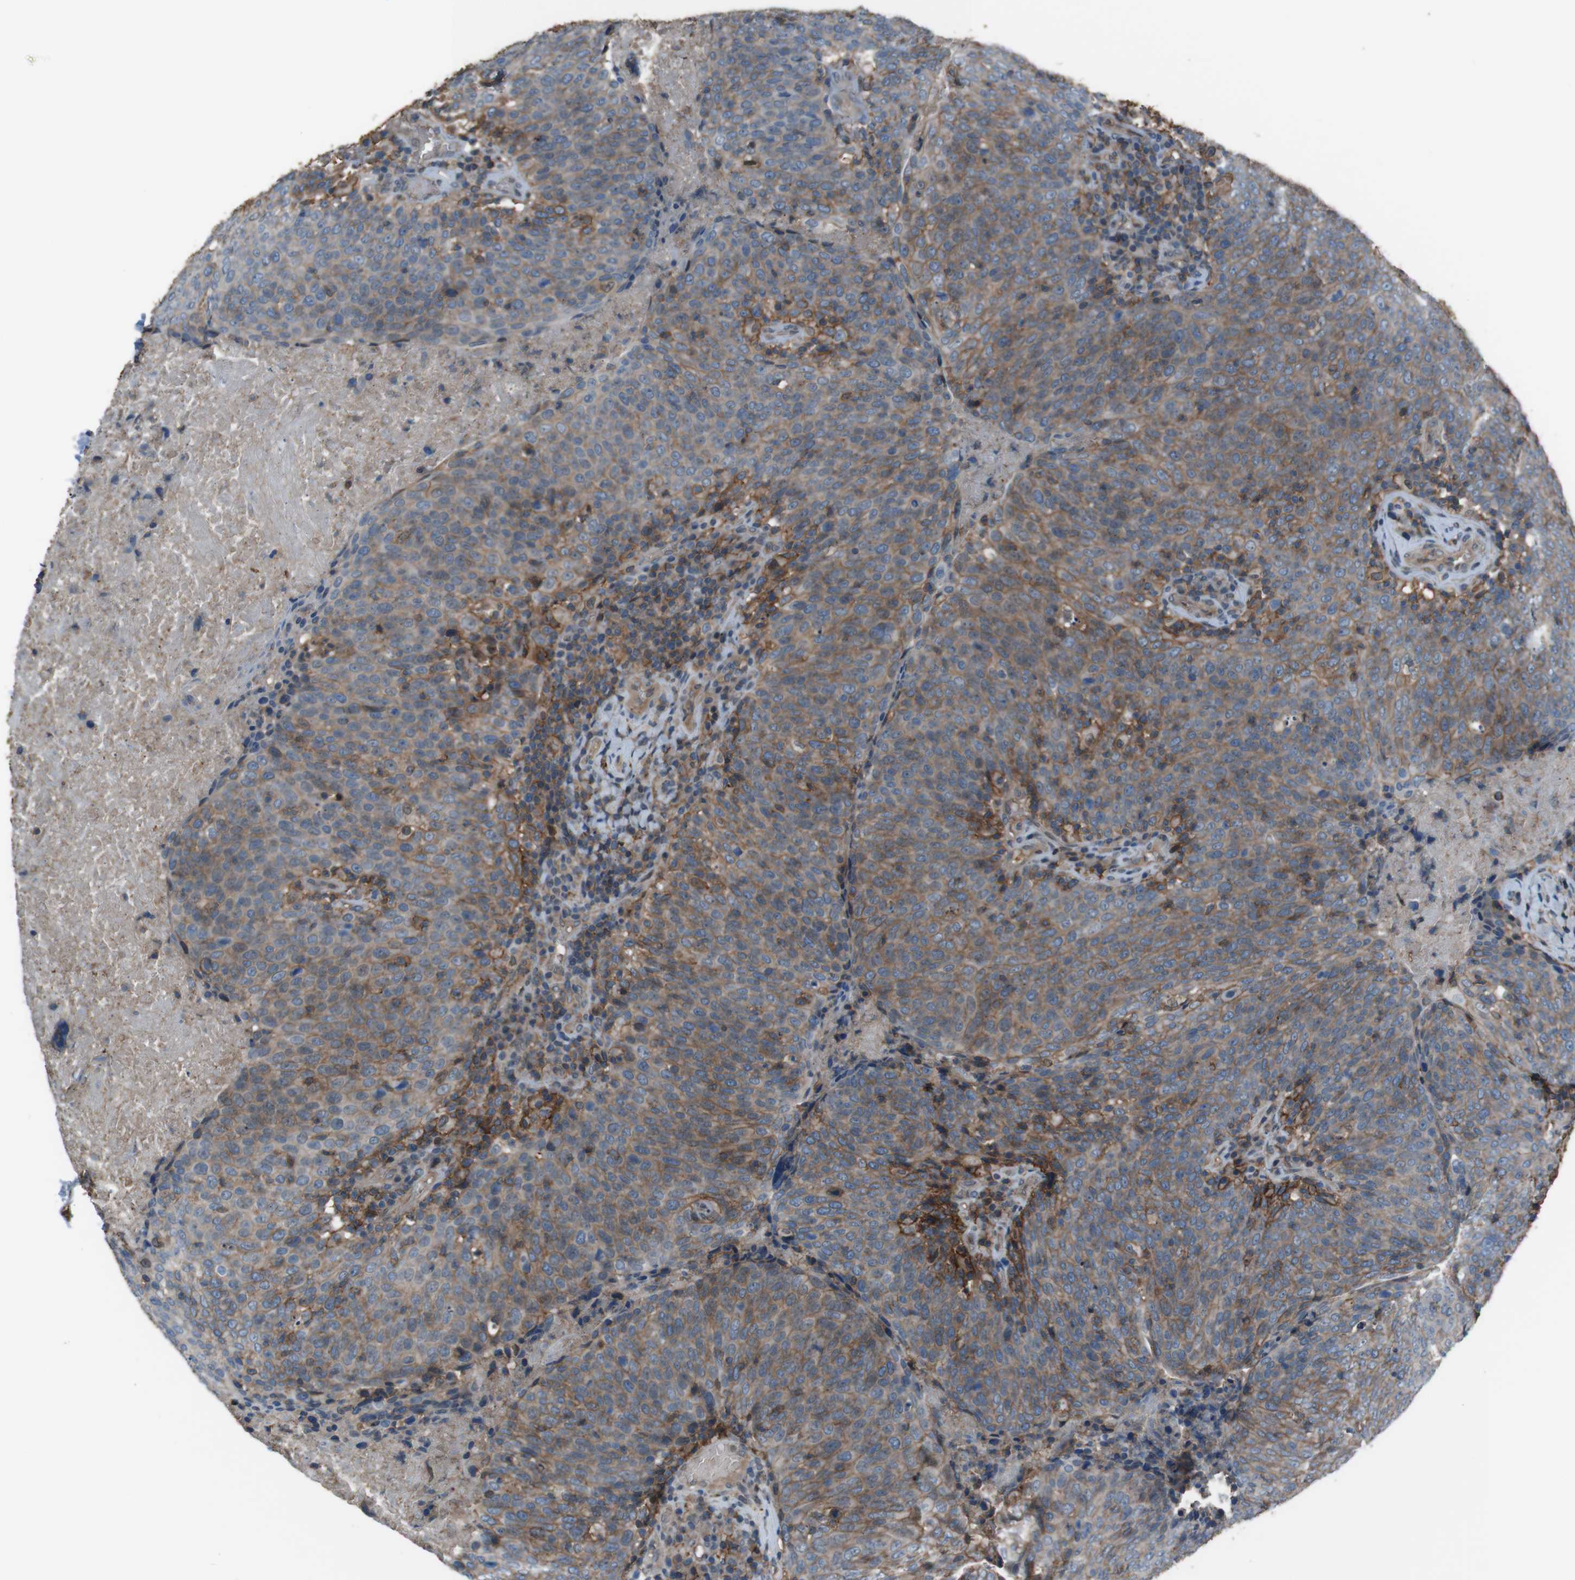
{"staining": {"intensity": "moderate", "quantity": "25%-75%", "location": "cytoplasmic/membranous"}, "tissue": "head and neck cancer", "cell_type": "Tumor cells", "image_type": "cancer", "snomed": [{"axis": "morphology", "description": "Squamous cell carcinoma, NOS"}, {"axis": "morphology", "description": "Squamous cell carcinoma, metastatic, NOS"}, {"axis": "topography", "description": "Lymph node"}, {"axis": "topography", "description": "Head-Neck"}], "caption": "DAB (3,3'-diaminobenzidine) immunohistochemical staining of squamous cell carcinoma (head and neck) exhibits moderate cytoplasmic/membranous protein staining in about 25%-75% of tumor cells.", "gene": "ATP2B1", "patient": {"sex": "male", "age": 62}}